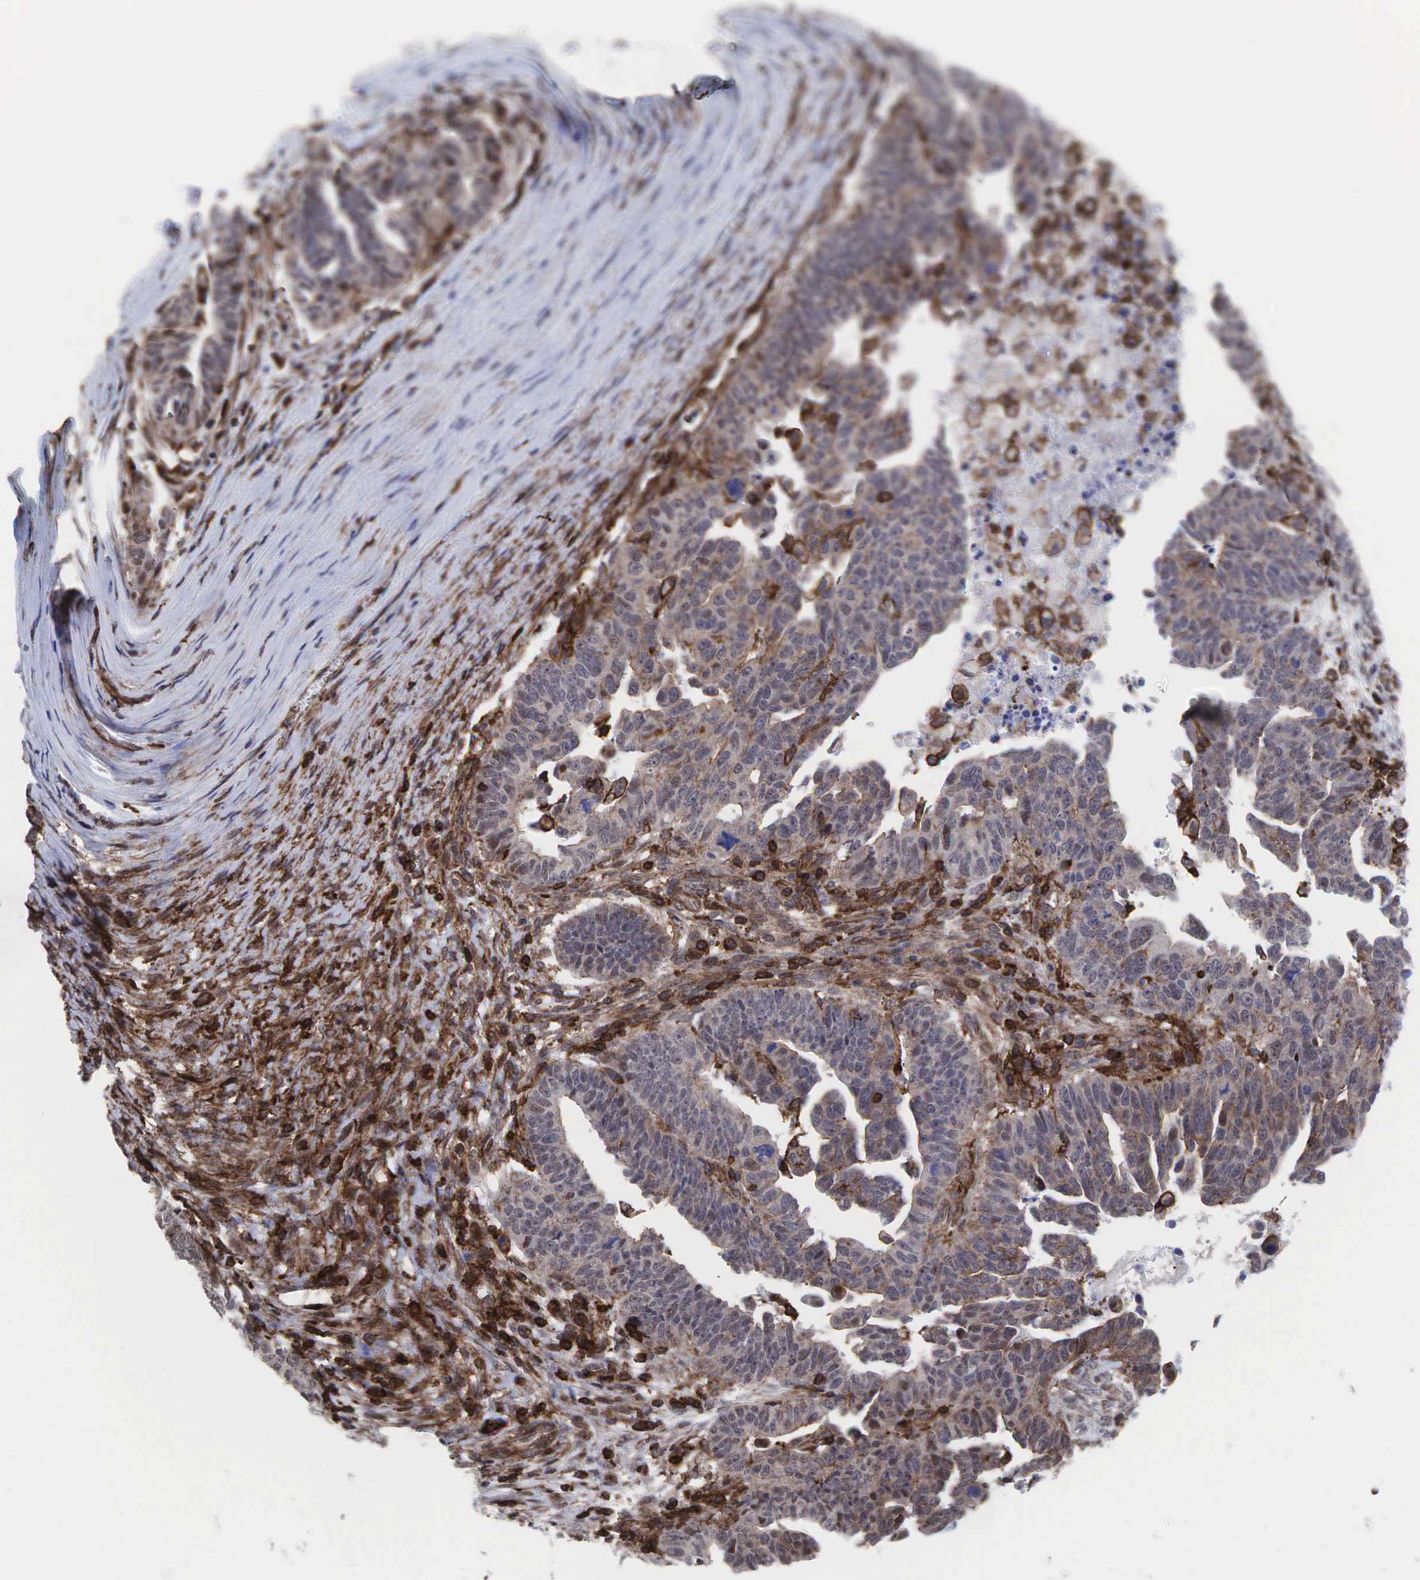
{"staining": {"intensity": "weak", "quantity": ">75%", "location": "cytoplasmic/membranous"}, "tissue": "ovarian cancer", "cell_type": "Tumor cells", "image_type": "cancer", "snomed": [{"axis": "morphology", "description": "Carcinoma, endometroid"}, {"axis": "morphology", "description": "Cystadenocarcinoma, serous, NOS"}, {"axis": "topography", "description": "Ovary"}], "caption": "Brown immunohistochemical staining in human ovarian cancer exhibits weak cytoplasmic/membranous staining in approximately >75% of tumor cells. Nuclei are stained in blue.", "gene": "GPRASP1", "patient": {"sex": "female", "age": 45}}